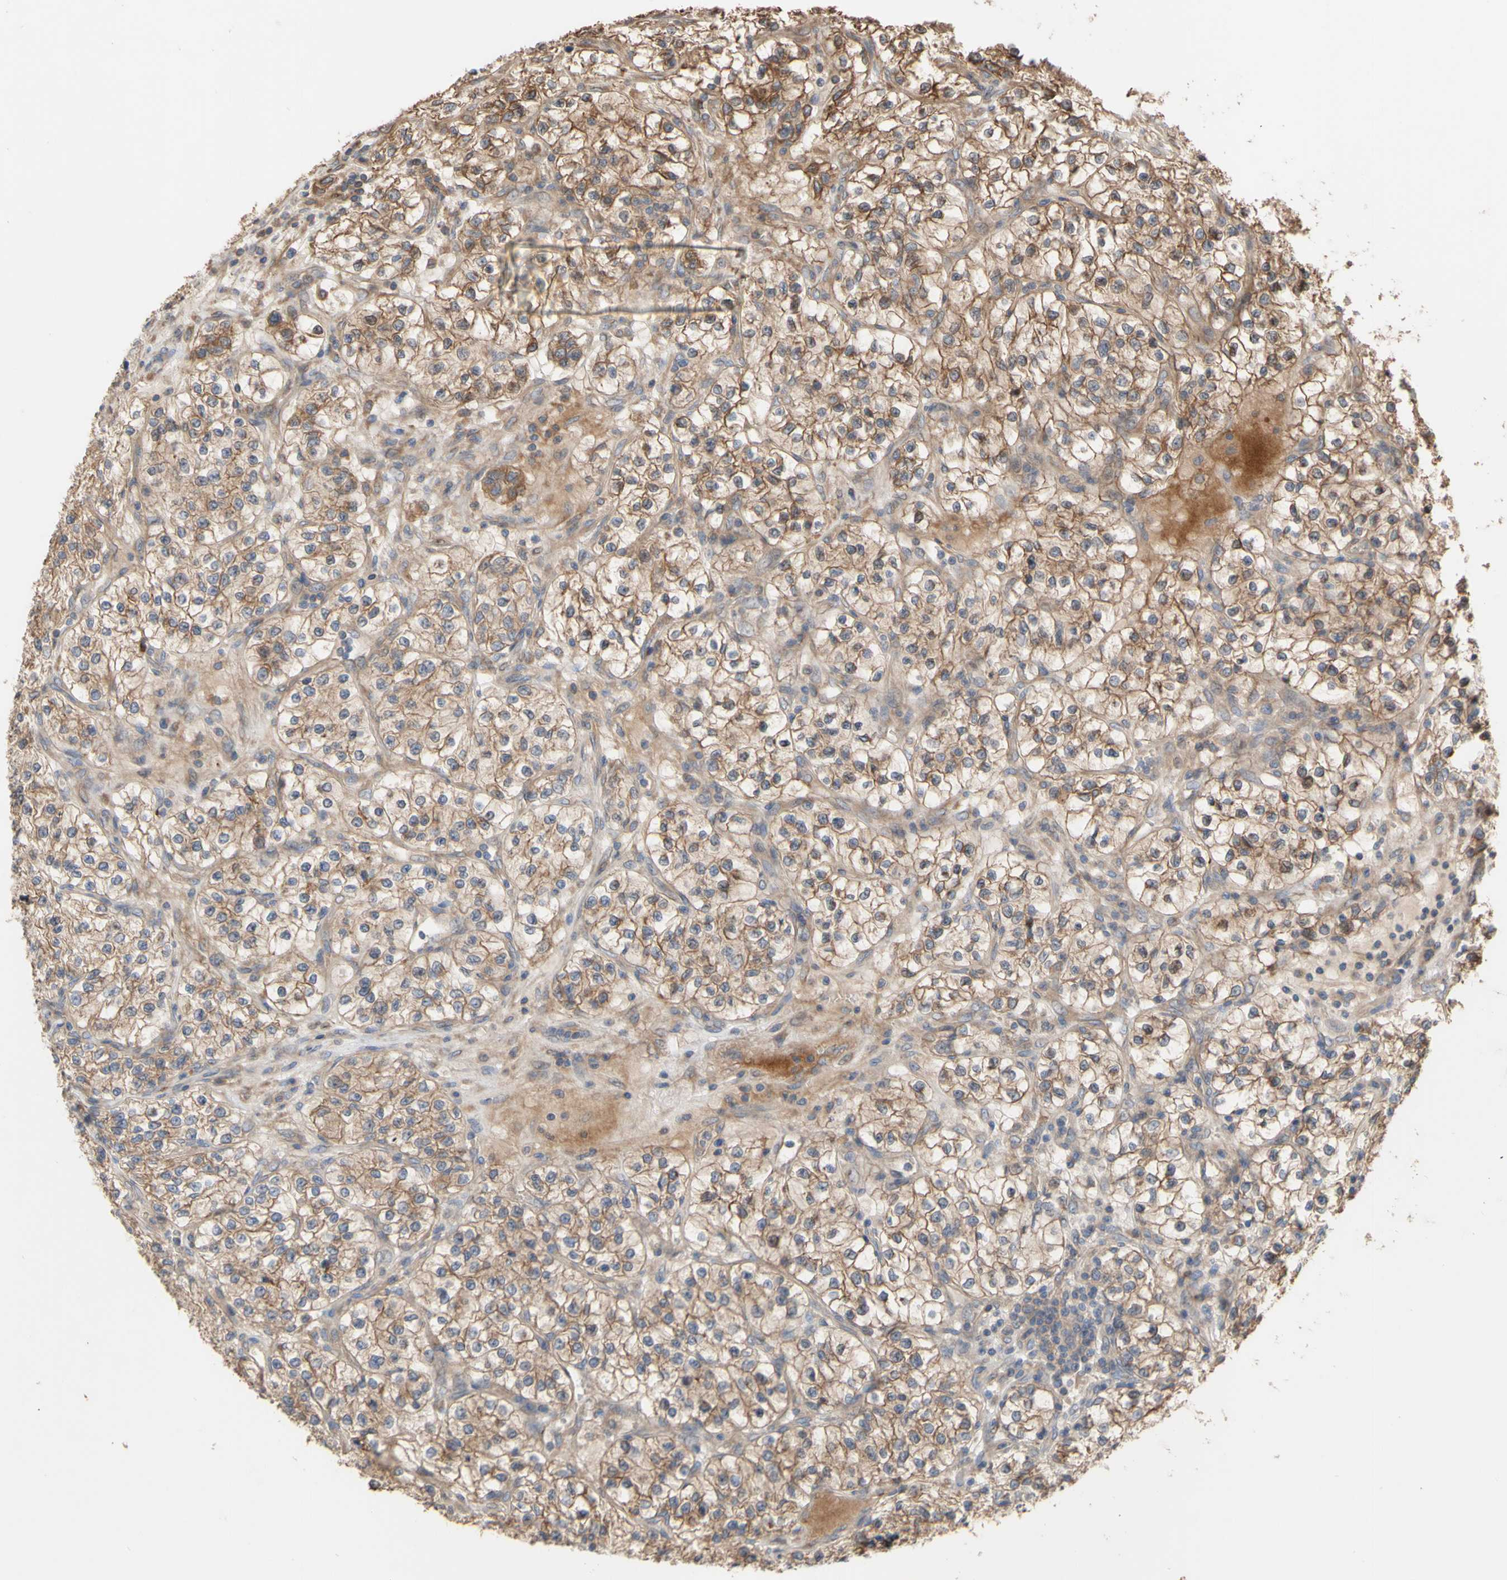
{"staining": {"intensity": "strong", "quantity": ">75%", "location": "cytoplasmic/membranous"}, "tissue": "renal cancer", "cell_type": "Tumor cells", "image_type": "cancer", "snomed": [{"axis": "morphology", "description": "Adenocarcinoma, NOS"}, {"axis": "topography", "description": "Kidney"}], "caption": "Brown immunohistochemical staining in human renal adenocarcinoma exhibits strong cytoplasmic/membranous expression in approximately >75% of tumor cells.", "gene": "NECTIN3", "patient": {"sex": "female", "age": 57}}